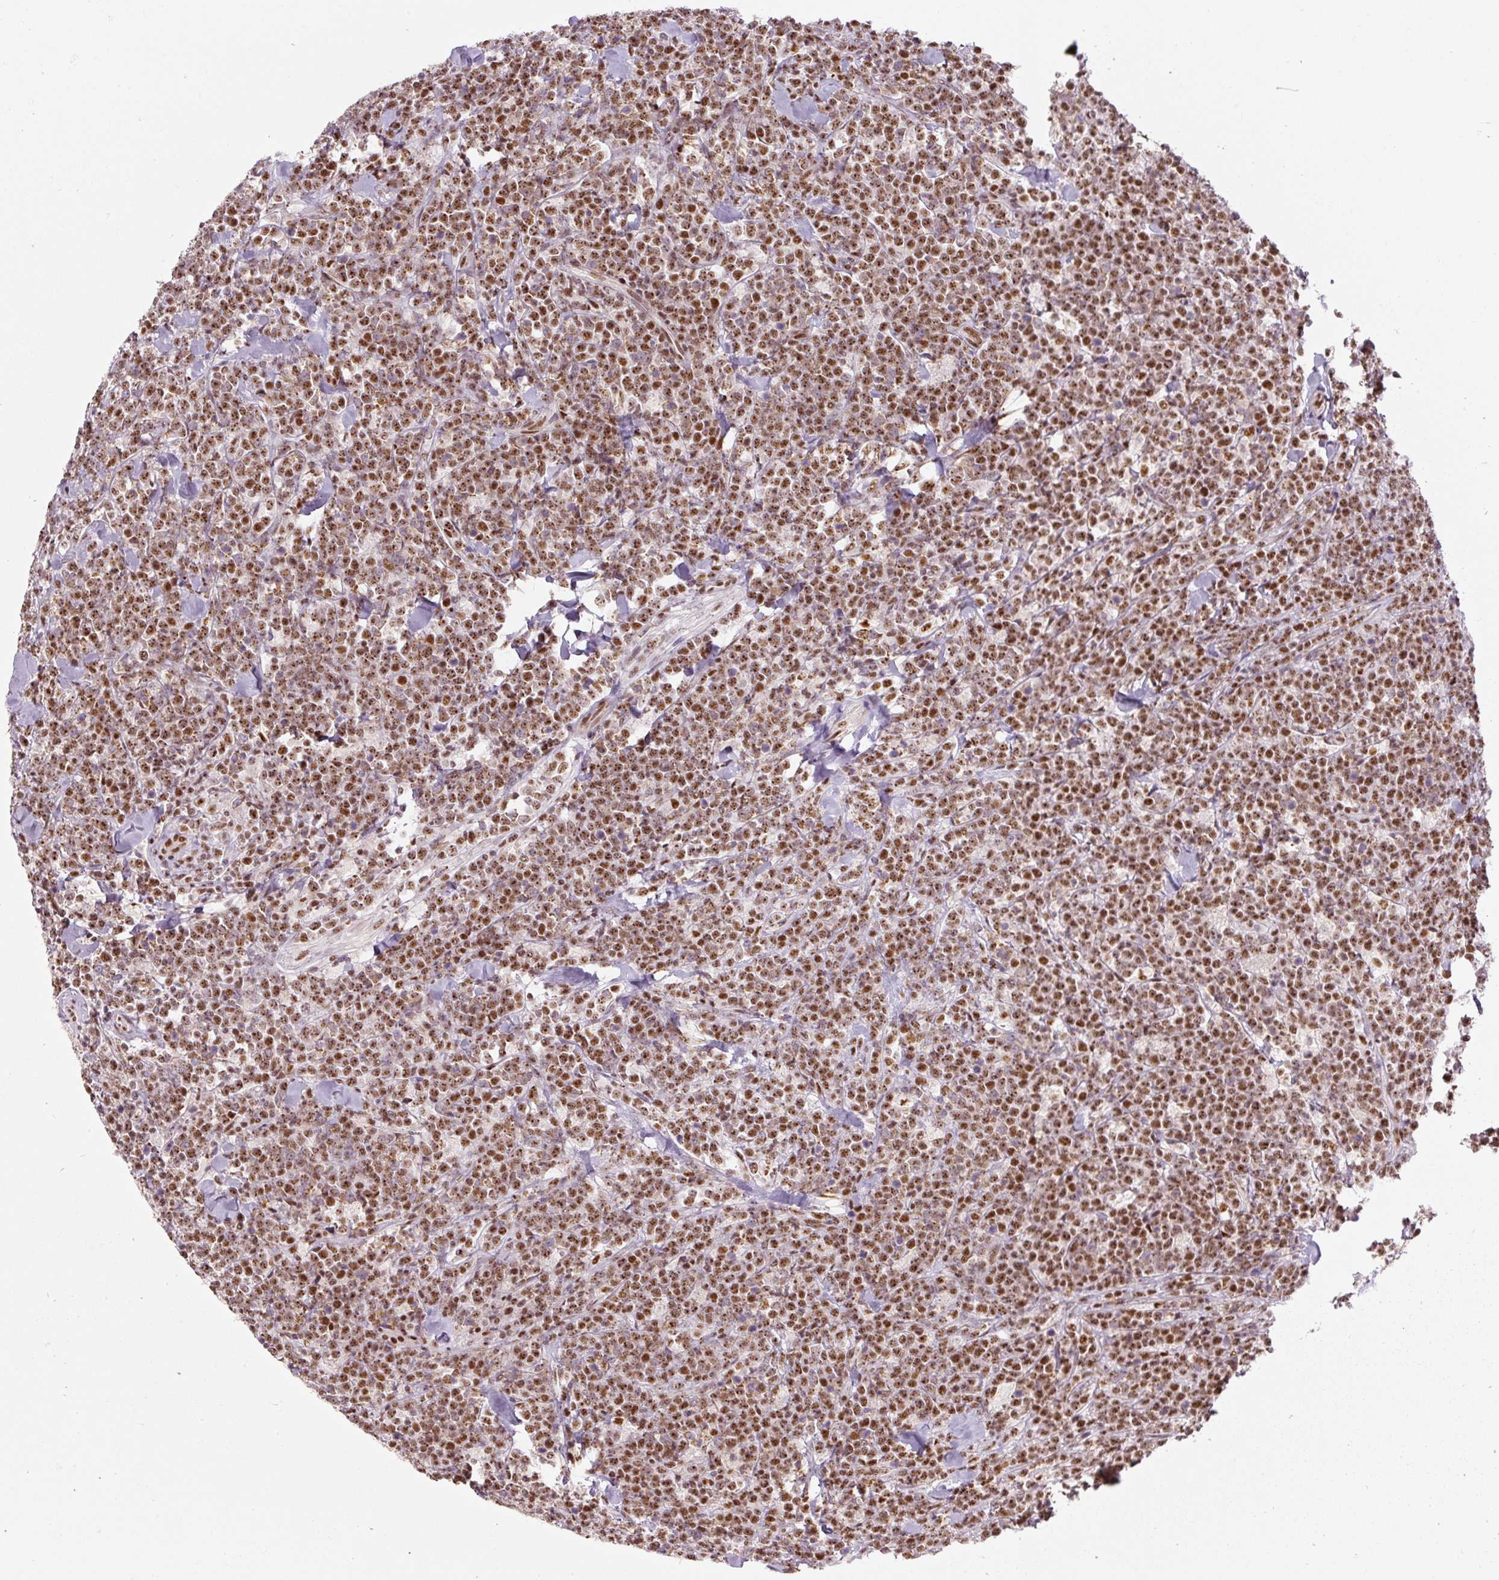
{"staining": {"intensity": "moderate", "quantity": ">75%", "location": "nuclear"}, "tissue": "lymphoma", "cell_type": "Tumor cells", "image_type": "cancer", "snomed": [{"axis": "morphology", "description": "Malignant lymphoma, non-Hodgkin's type, High grade"}, {"axis": "topography", "description": "Small intestine"}, {"axis": "topography", "description": "Colon"}], "caption": "Brown immunohistochemical staining in lymphoma demonstrates moderate nuclear staining in approximately >75% of tumor cells. (DAB IHC with brightfield microscopy, high magnification).", "gene": "U2AF2", "patient": {"sex": "male", "age": 8}}